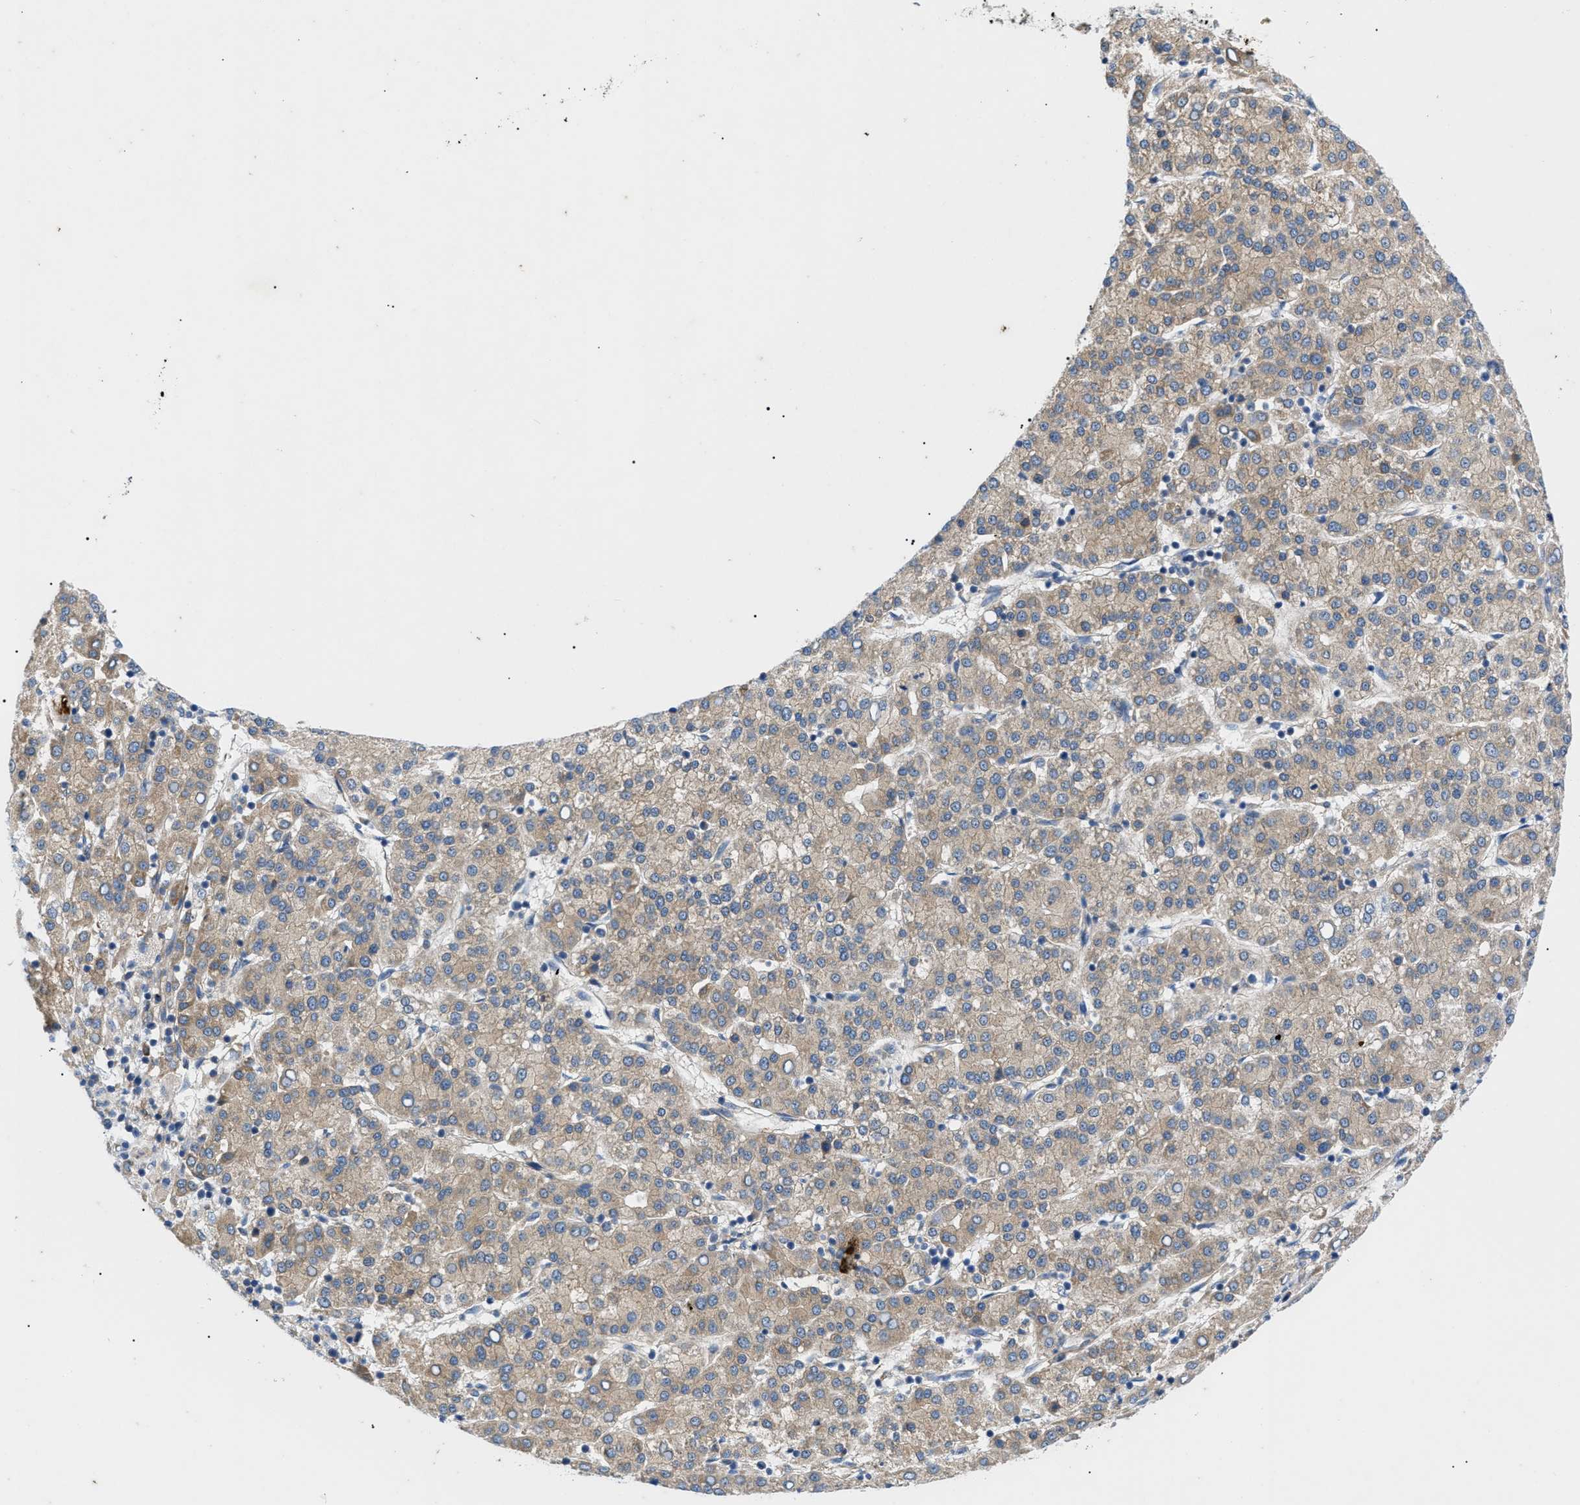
{"staining": {"intensity": "weak", "quantity": ">75%", "location": "cytoplasmic/membranous"}, "tissue": "liver cancer", "cell_type": "Tumor cells", "image_type": "cancer", "snomed": [{"axis": "morphology", "description": "Carcinoma, Hepatocellular, NOS"}, {"axis": "topography", "description": "Liver"}], "caption": "A high-resolution image shows immunohistochemistry staining of liver hepatocellular carcinoma, which reveals weak cytoplasmic/membranous positivity in approximately >75% of tumor cells.", "gene": "HSPB8", "patient": {"sex": "female", "age": 58}}